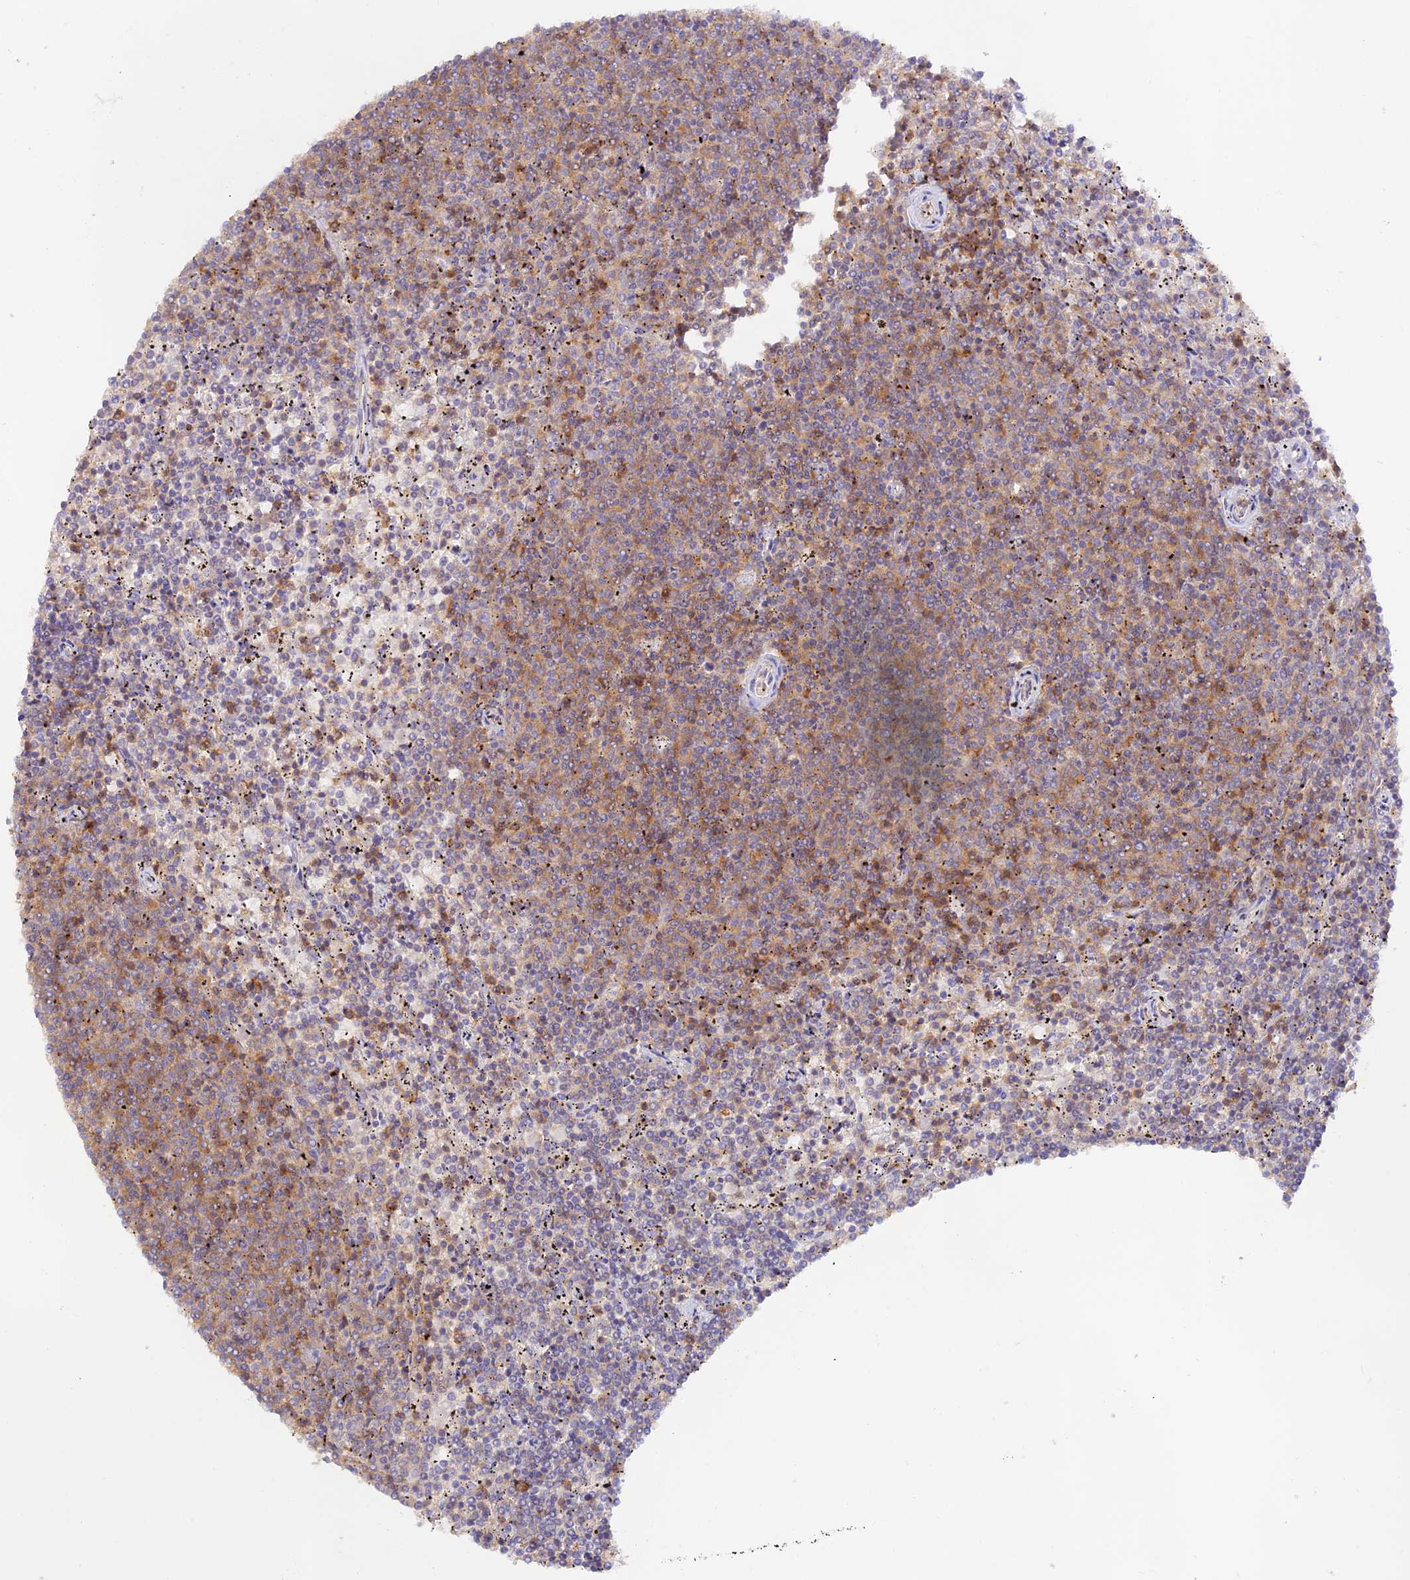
{"staining": {"intensity": "negative", "quantity": "none", "location": "none"}, "tissue": "lymphoma", "cell_type": "Tumor cells", "image_type": "cancer", "snomed": [{"axis": "morphology", "description": "Malignant lymphoma, non-Hodgkin's type, Low grade"}, {"axis": "topography", "description": "Spleen"}], "caption": "Tumor cells show no significant protein positivity in lymphoma.", "gene": "DENND1C", "patient": {"sex": "female", "age": 50}}